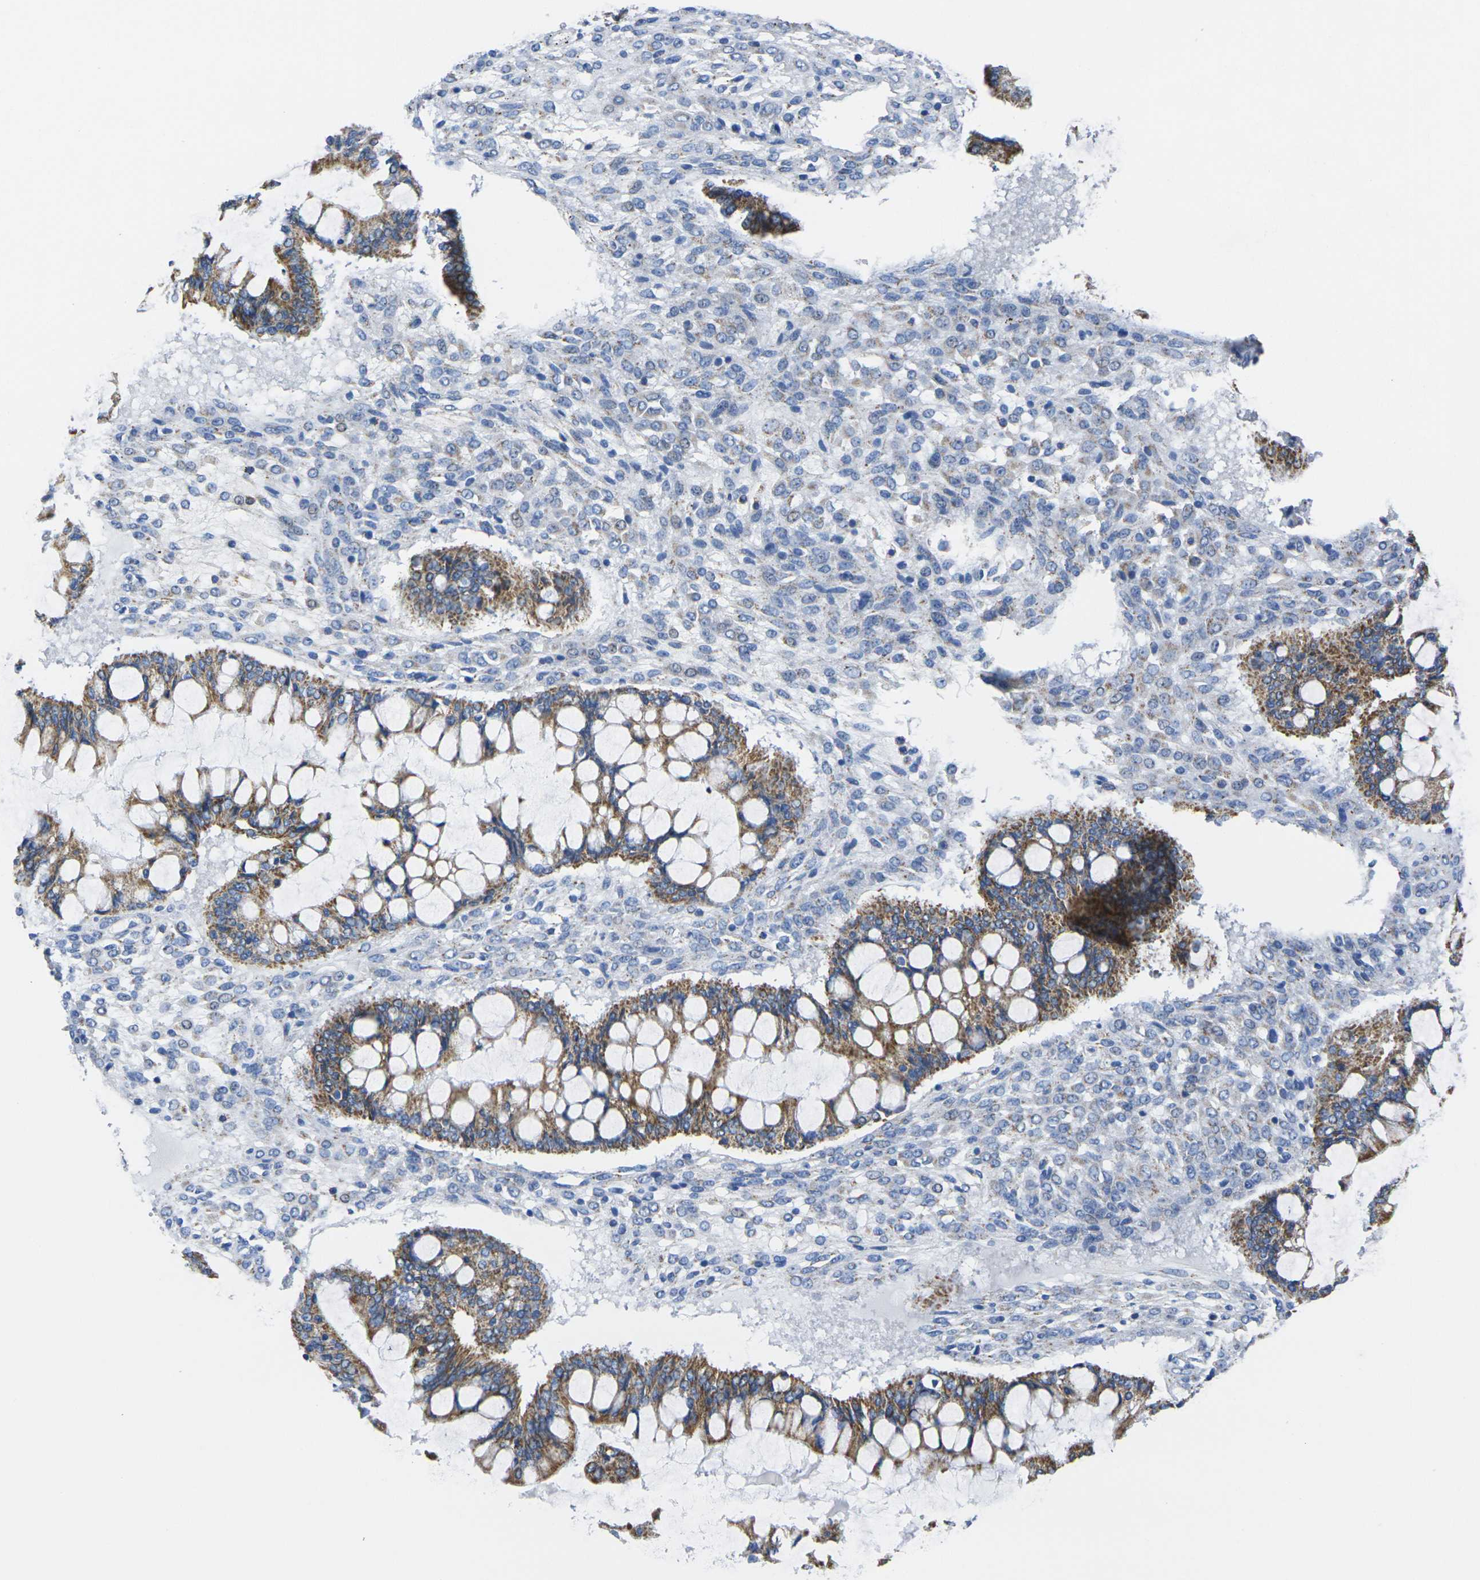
{"staining": {"intensity": "strong", "quantity": ">75%", "location": "cytoplasmic/membranous"}, "tissue": "ovarian cancer", "cell_type": "Tumor cells", "image_type": "cancer", "snomed": [{"axis": "morphology", "description": "Cystadenocarcinoma, mucinous, NOS"}, {"axis": "topography", "description": "Ovary"}], "caption": "Protein expression by IHC displays strong cytoplasmic/membranous positivity in about >75% of tumor cells in mucinous cystadenocarcinoma (ovarian). (DAB (3,3'-diaminobenzidine) IHC, brown staining for protein, blue staining for nuclei).", "gene": "TMEM204", "patient": {"sex": "female", "age": 73}}